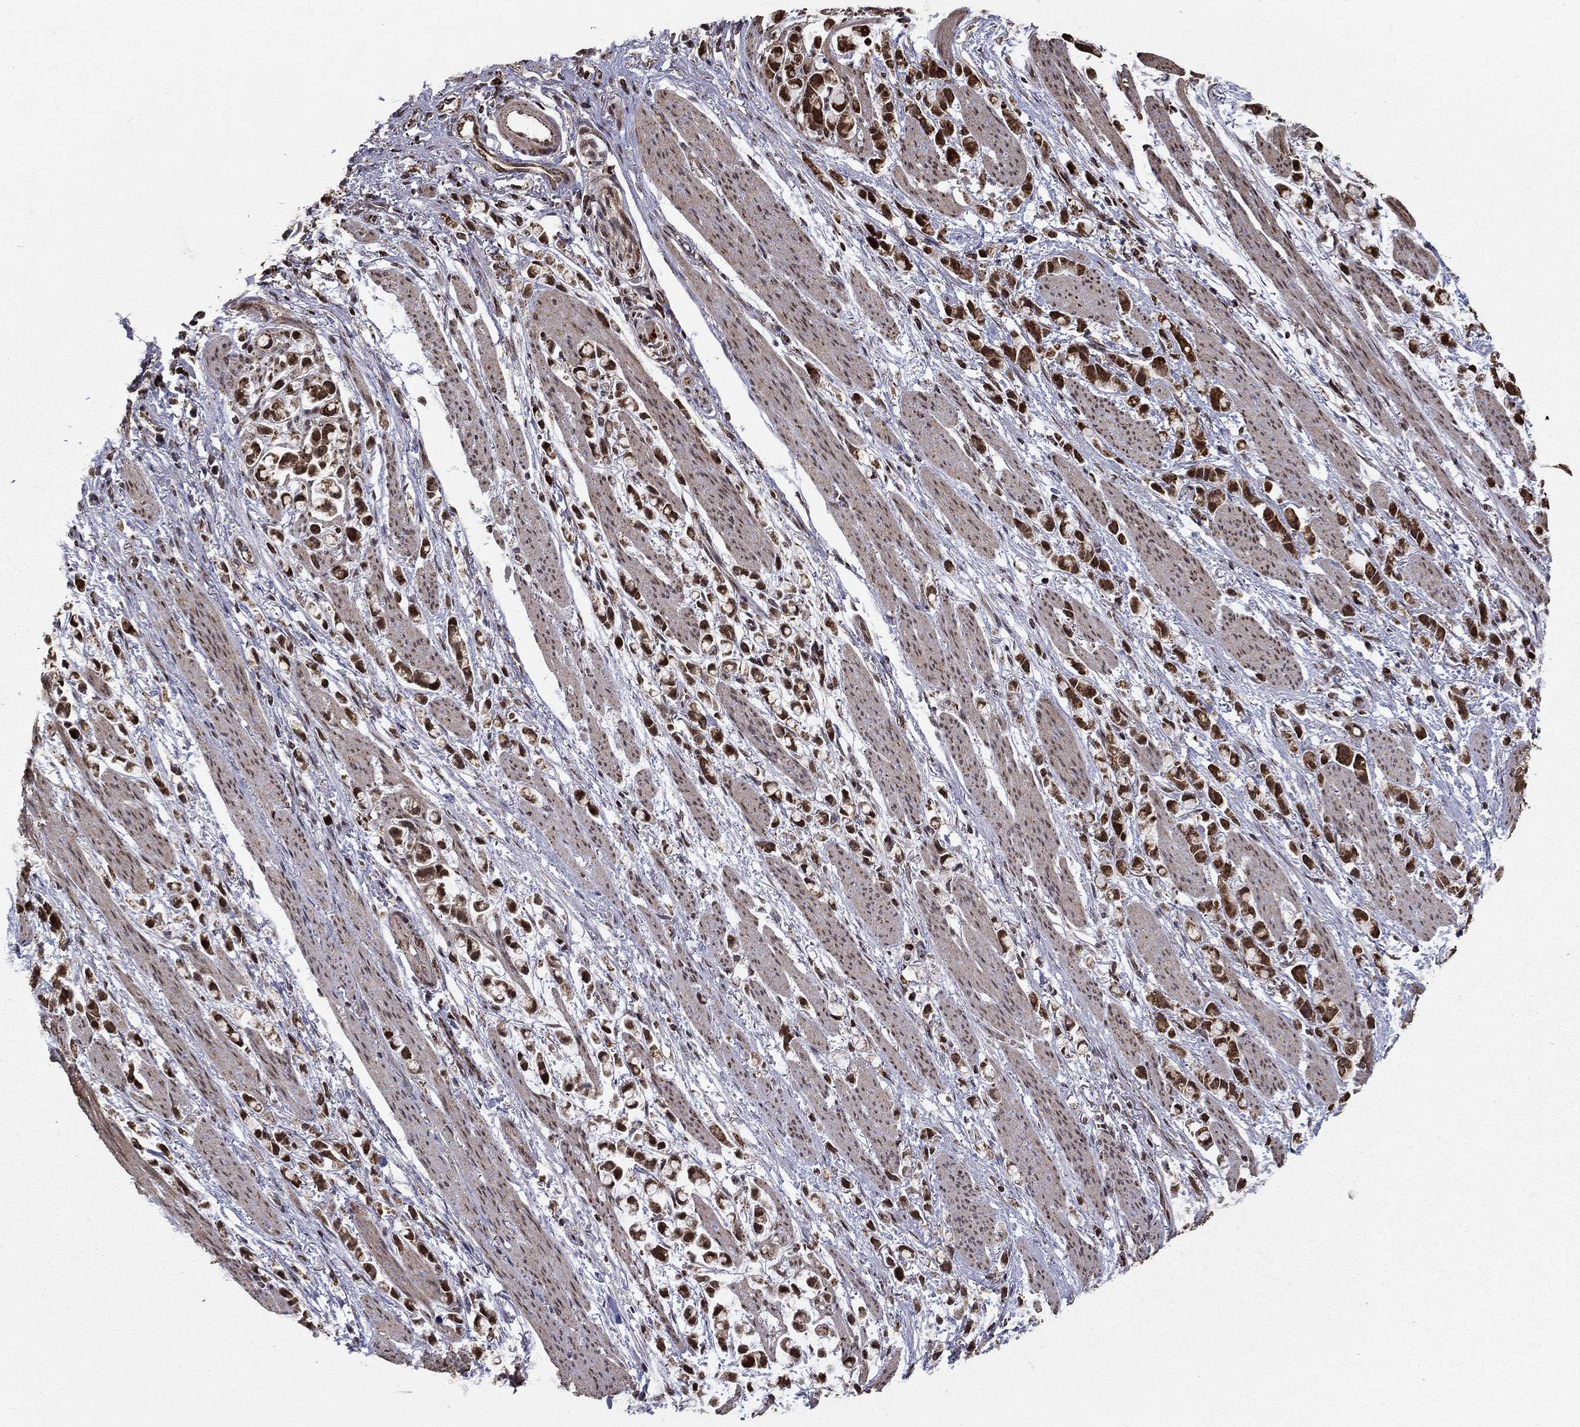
{"staining": {"intensity": "strong", "quantity": "25%-75%", "location": "cytoplasmic/membranous,nuclear"}, "tissue": "stomach cancer", "cell_type": "Tumor cells", "image_type": "cancer", "snomed": [{"axis": "morphology", "description": "Adenocarcinoma, NOS"}, {"axis": "topography", "description": "Stomach"}], "caption": "Immunohistochemical staining of human stomach cancer shows high levels of strong cytoplasmic/membranous and nuclear protein staining in about 25%-75% of tumor cells. The staining was performed using DAB (3,3'-diaminobenzidine), with brown indicating positive protein expression. Nuclei are stained blue with hematoxylin.", "gene": "ACOT13", "patient": {"sex": "female", "age": 81}}